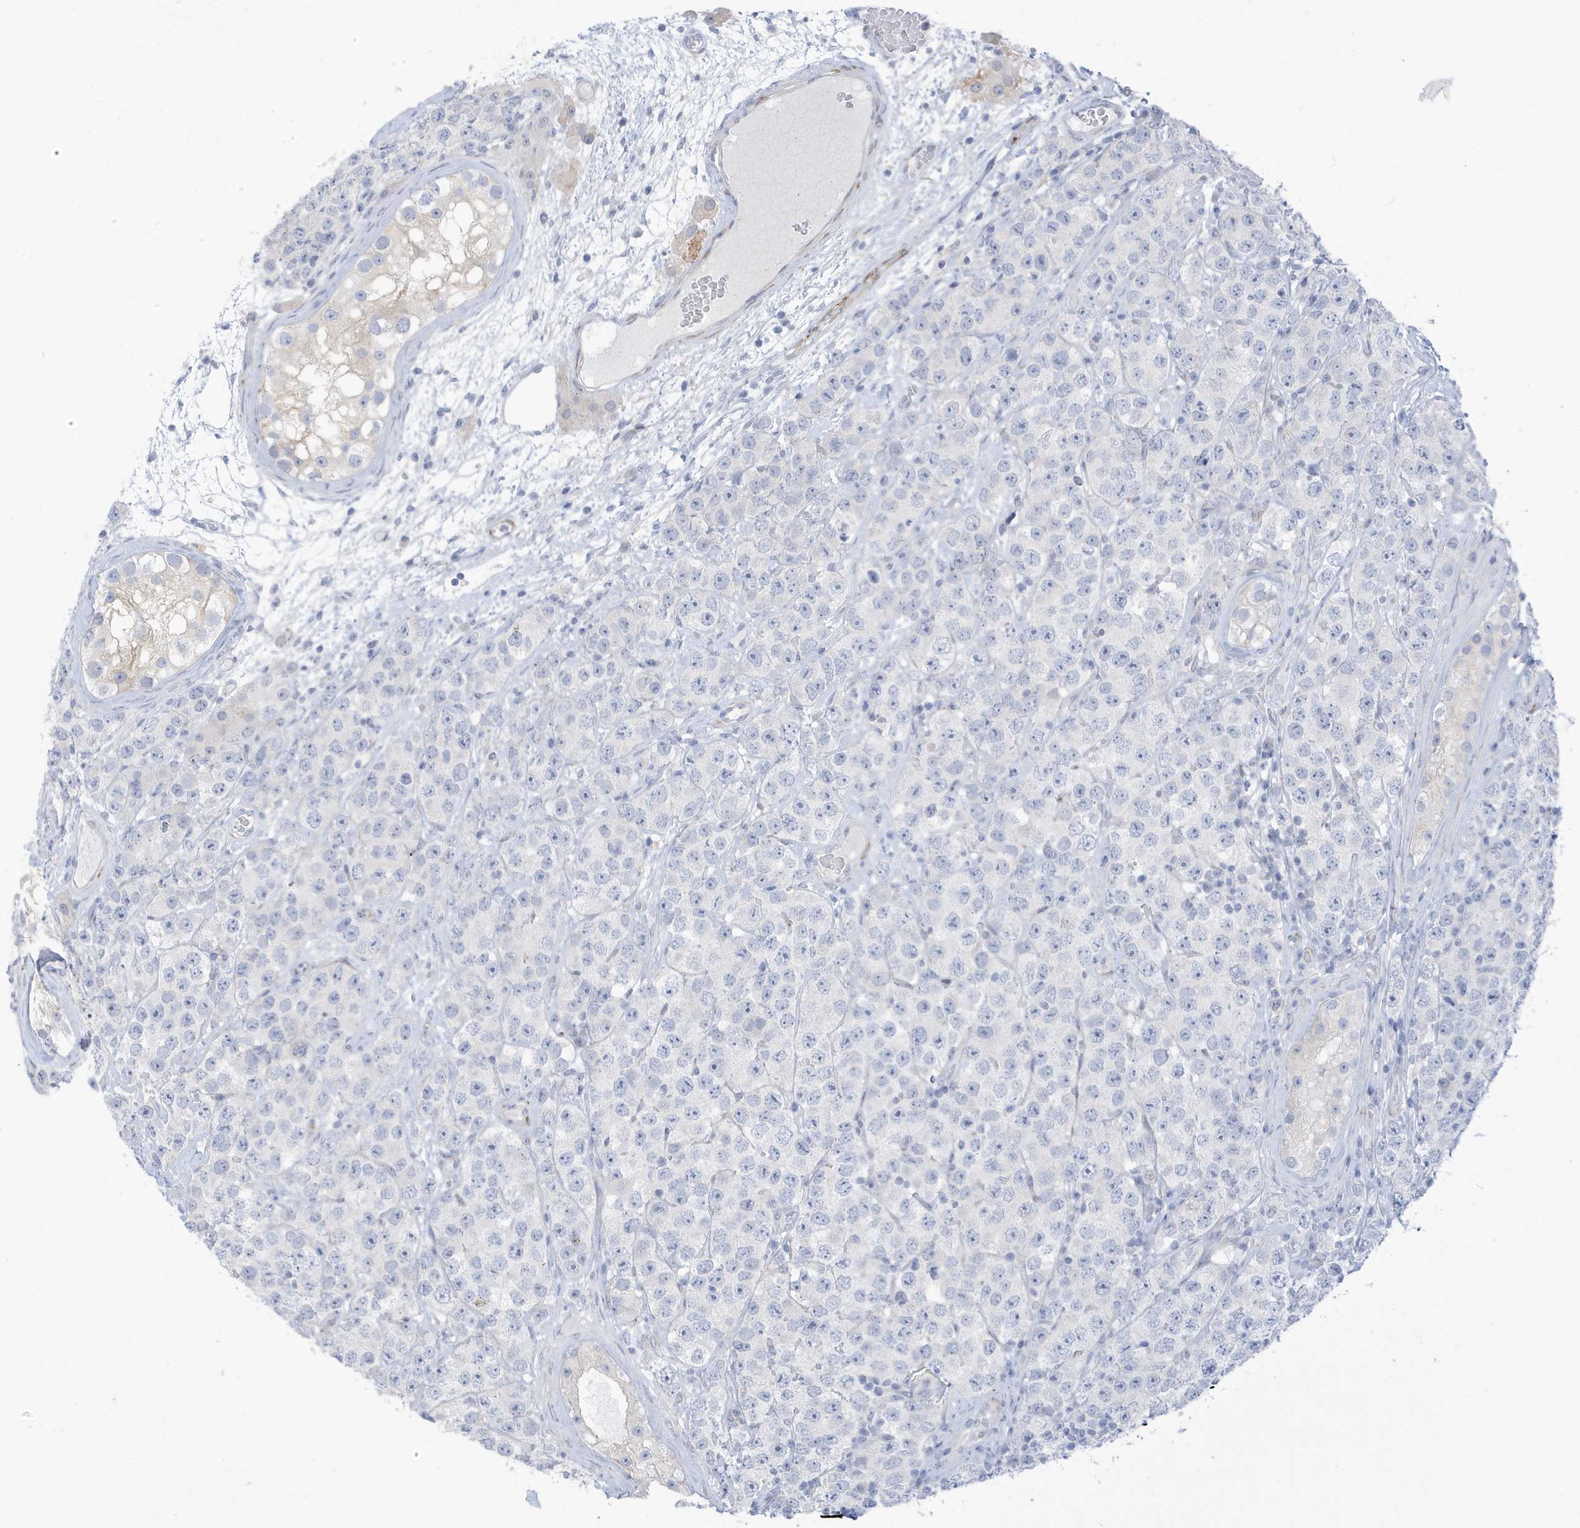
{"staining": {"intensity": "negative", "quantity": "none", "location": "none"}, "tissue": "testis cancer", "cell_type": "Tumor cells", "image_type": "cancer", "snomed": [{"axis": "morphology", "description": "Seminoma, NOS"}, {"axis": "topography", "description": "Testis"}], "caption": "A histopathology image of seminoma (testis) stained for a protein displays no brown staining in tumor cells.", "gene": "PERM1", "patient": {"sex": "male", "age": 28}}